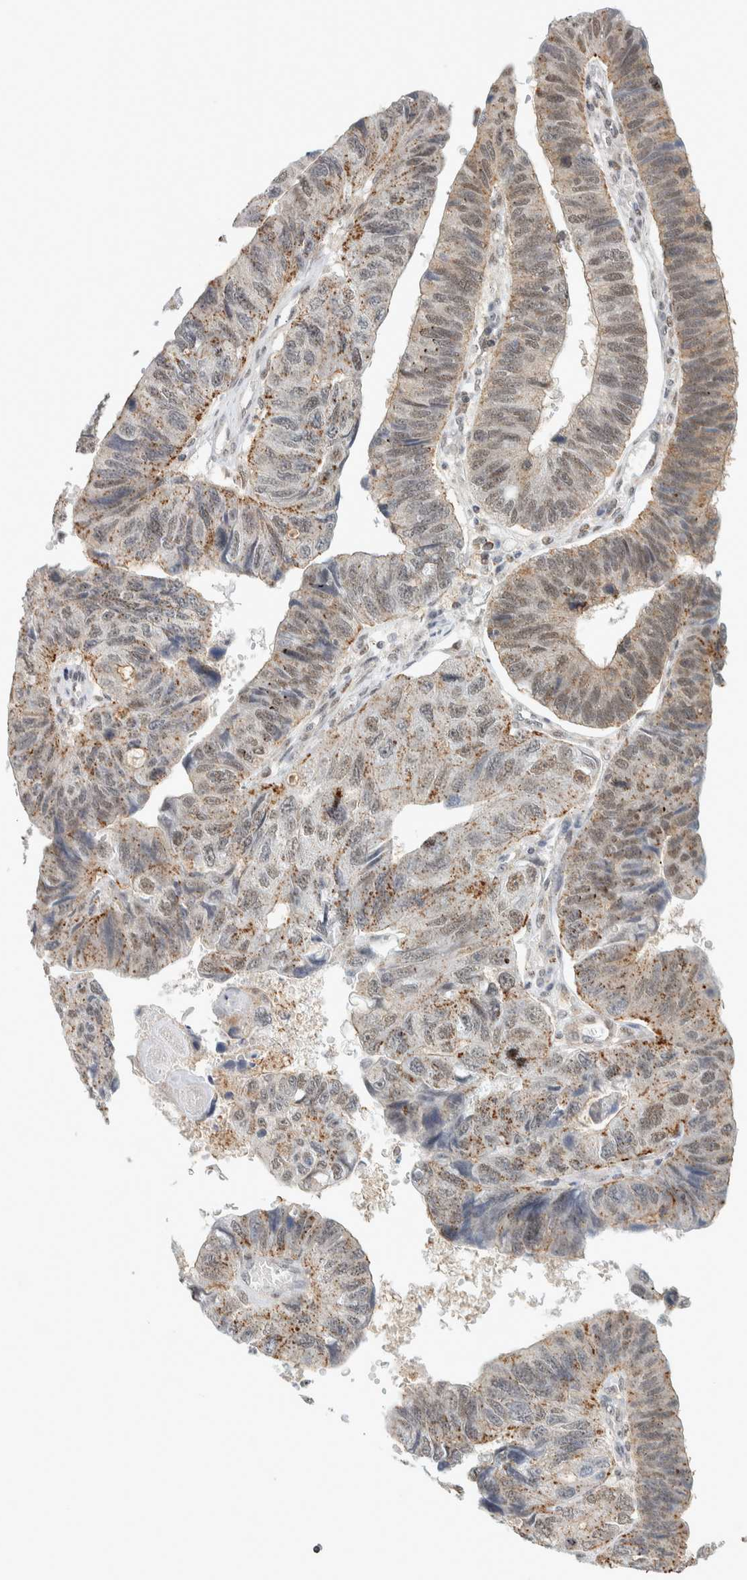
{"staining": {"intensity": "moderate", "quantity": ">75%", "location": "cytoplasmic/membranous,nuclear"}, "tissue": "stomach cancer", "cell_type": "Tumor cells", "image_type": "cancer", "snomed": [{"axis": "morphology", "description": "Adenocarcinoma, NOS"}, {"axis": "topography", "description": "Stomach"}], "caption": "Moderate cytoplasmic/membranous and nuclear expression for a protein is present in approximately >75% of tumor cells of stomach cancer (adenocarcinoma) using immunohistochemistry (IHC).", "gene": "TFE3", "patient": {"sex": "male", "age": 59}}